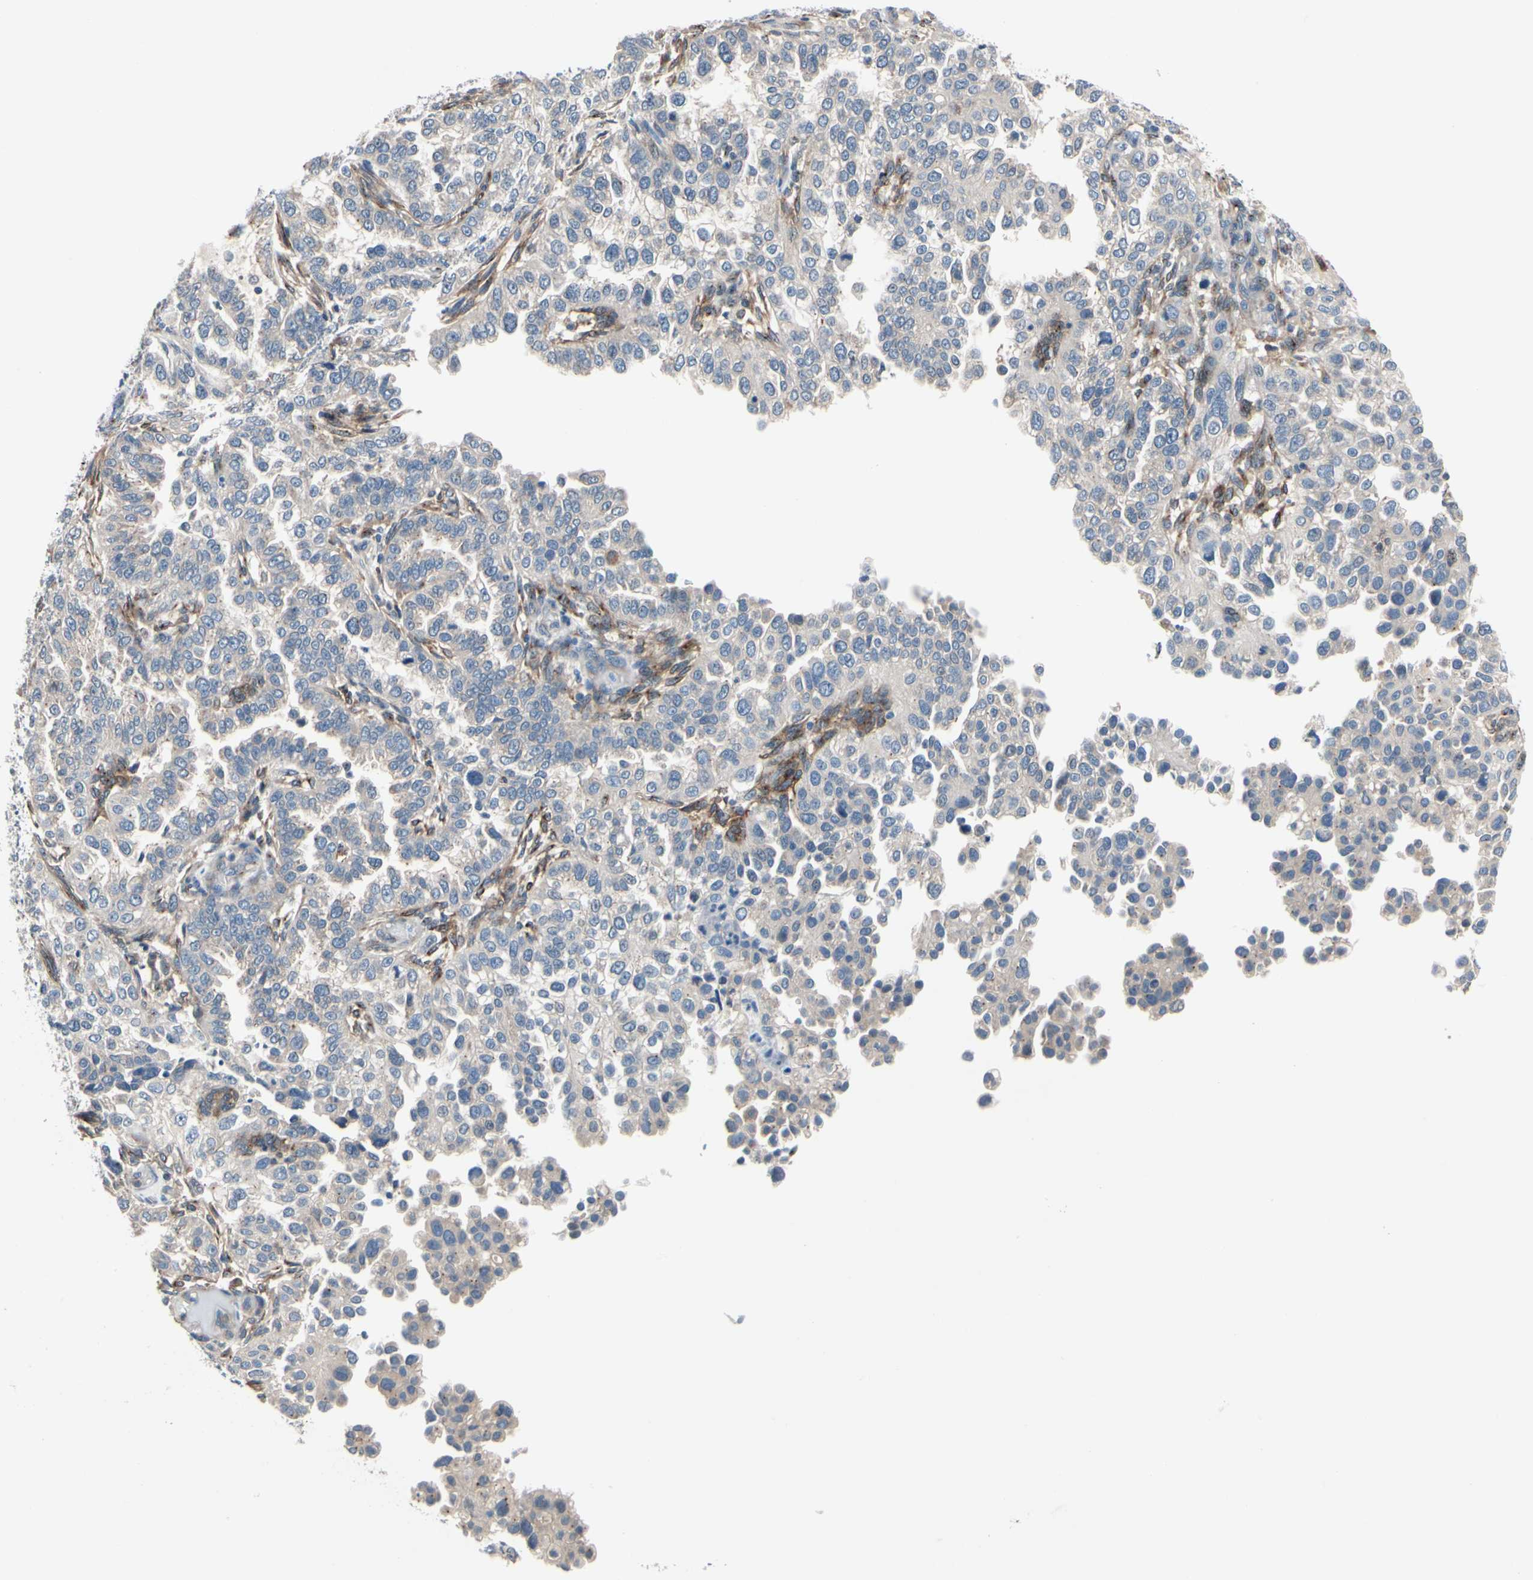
{"staining": {"intensity": "negative", "quantity": "none", "location": "none"}, "tissue": "endometrial cancer", "cell_type": "Tumor cells", "image_type": "cancer", "snomed": [{"axis": "morphology", "description": "Adenocarcinoma, NOS"}, {"axis": "topography", "description": "Endometrium"}], "caption": "High power microscopy histopathology image of an immunohistochemistry (IHC) micrograph of endometrial cancer (adenocarcinoma), revealing no significant expression in tumor cells.", "gene": "PRKAR2B", "patient": {"sex": "female", "age": 85}}